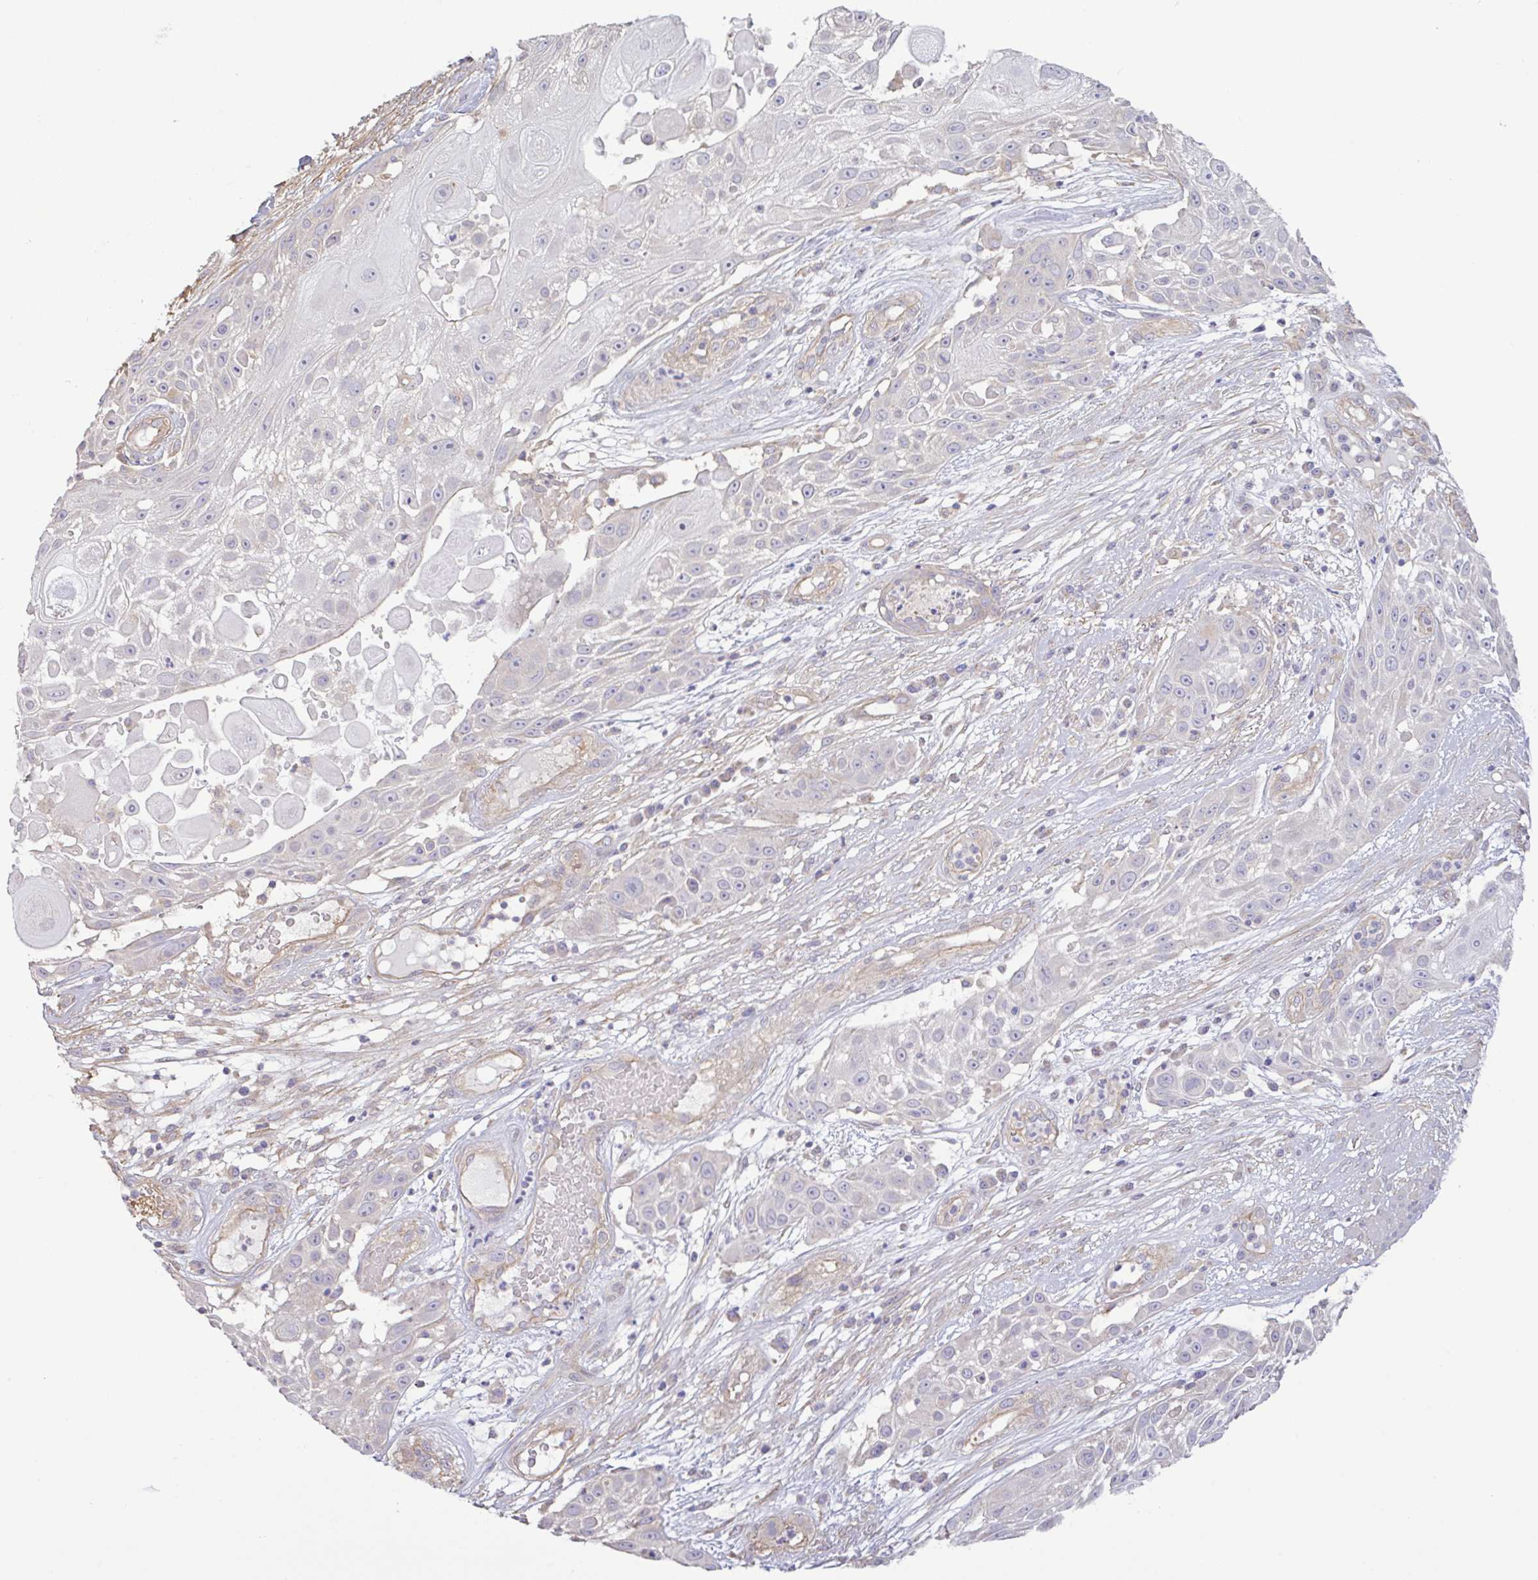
{"staining": {"intensity": "negative", "quantity": "none", "location": "none"}, "tissue": "skin cancer", "cell_type": "Tumor cells", "image_type": "cancer", "snomed": [{"axis": "morphology", "description": "Squamous cell carcinoma, NOS"}, {"axis": "topography", "description": "Skin"}], "caption": "Immunohistochemistry of skin squamous cell carcinoma displays no staining in tumor cells.", "gene": "PLCD4", "patient": {"sex": "female", "age": 86}}